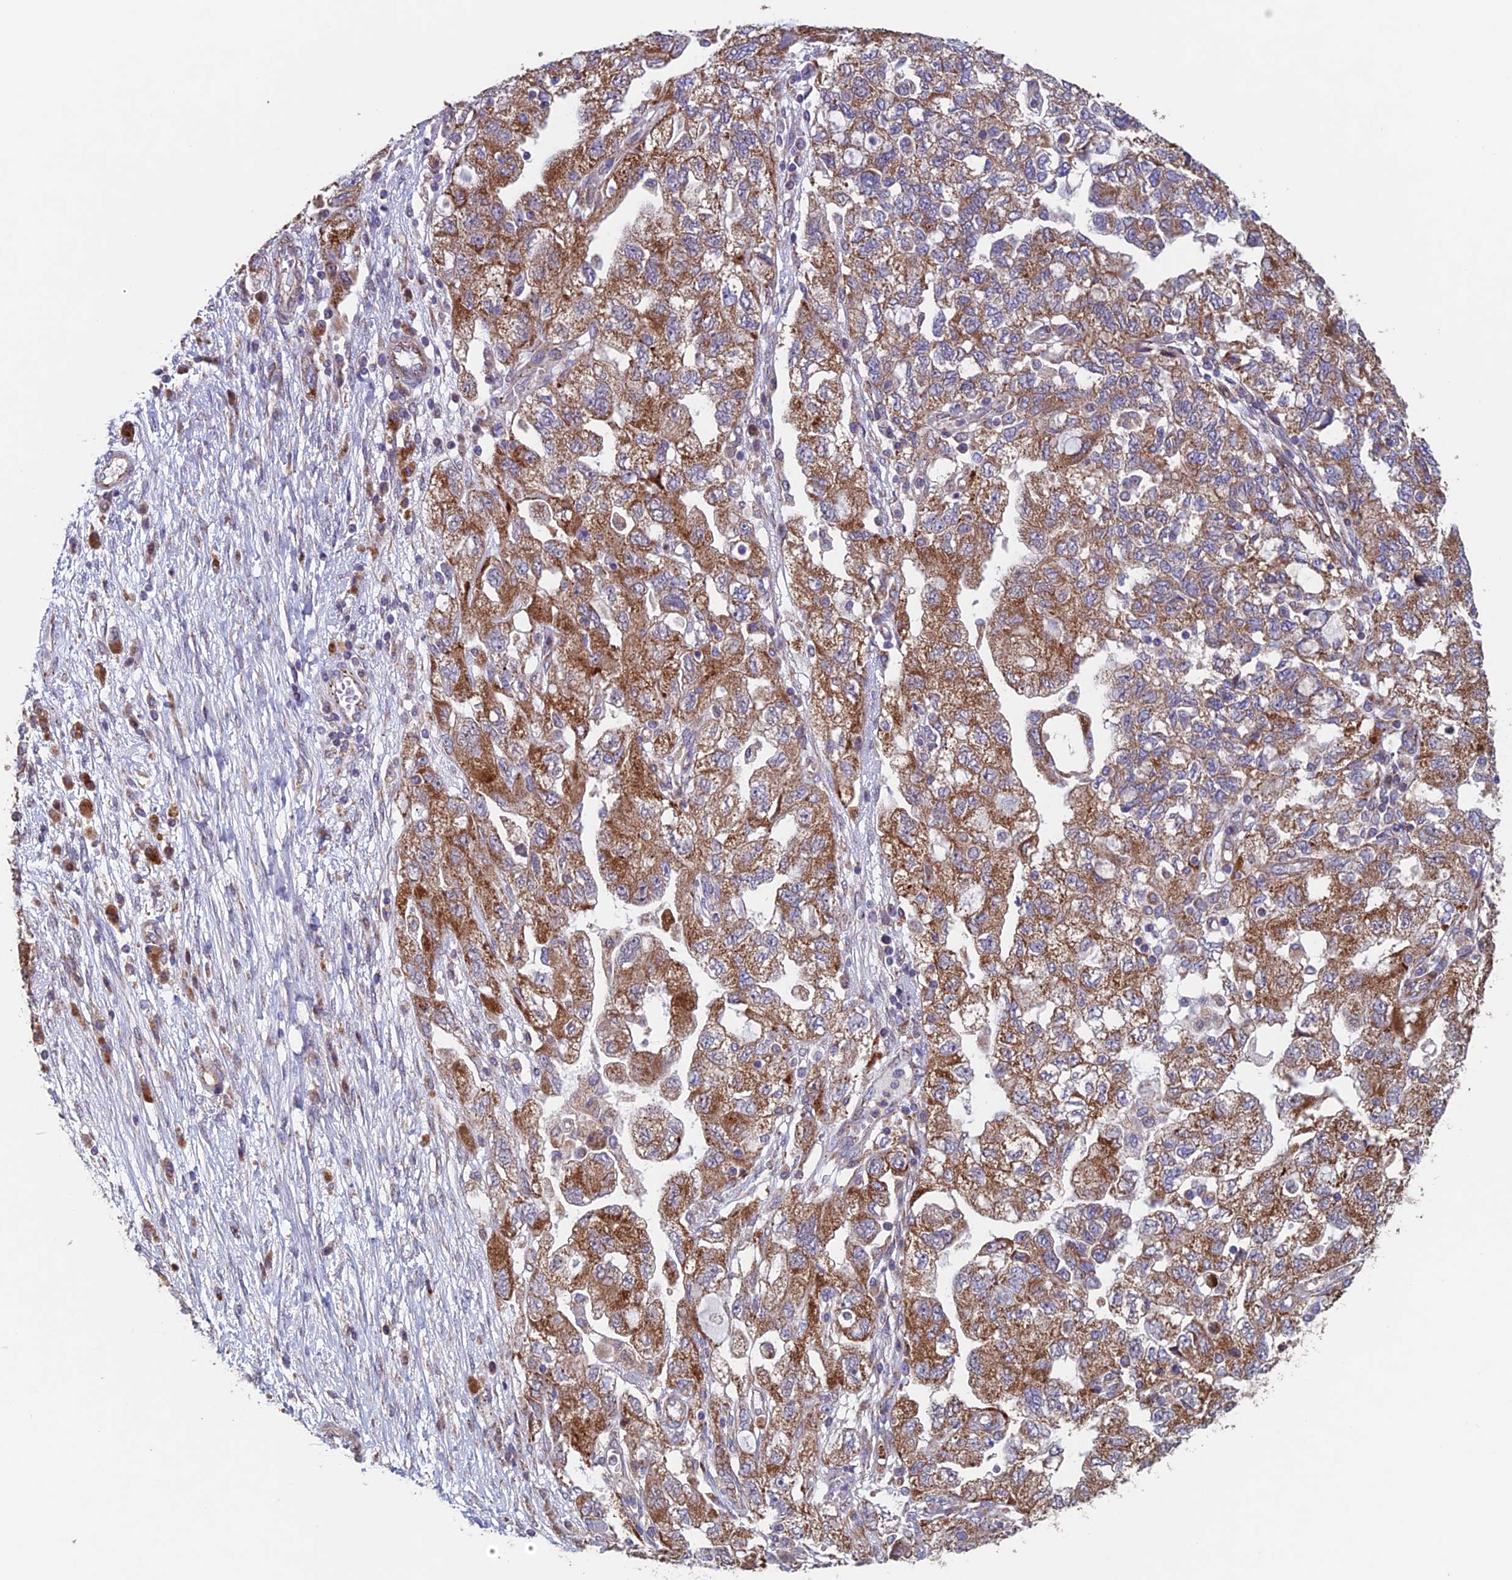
{"staining": {"intensity": "moderate", "quantity": ">75%", "location": "cytoplasmic/membranous"}, "tissue": "ovarian cancer", "cell_type": "Tumor cells", "image_type": "cancer", "snomed": [{"axis": "morphology", "description": "Carcinoma, NOS"}, {"axis": "morphology", "description": "Cystadenocarcinoma, serous, NOS"}, {"axis": "topography", "description": "Ovary"}], "caption": "Immunohistochemical staining of human ovarian cancer (carcinoma) reveals medium levels of moderate cytoplasmic/membranous protein positivity in about >75% of tumor cells.", "gene": "MRPL1", "patient": {"sex": "female", "age": 69}}